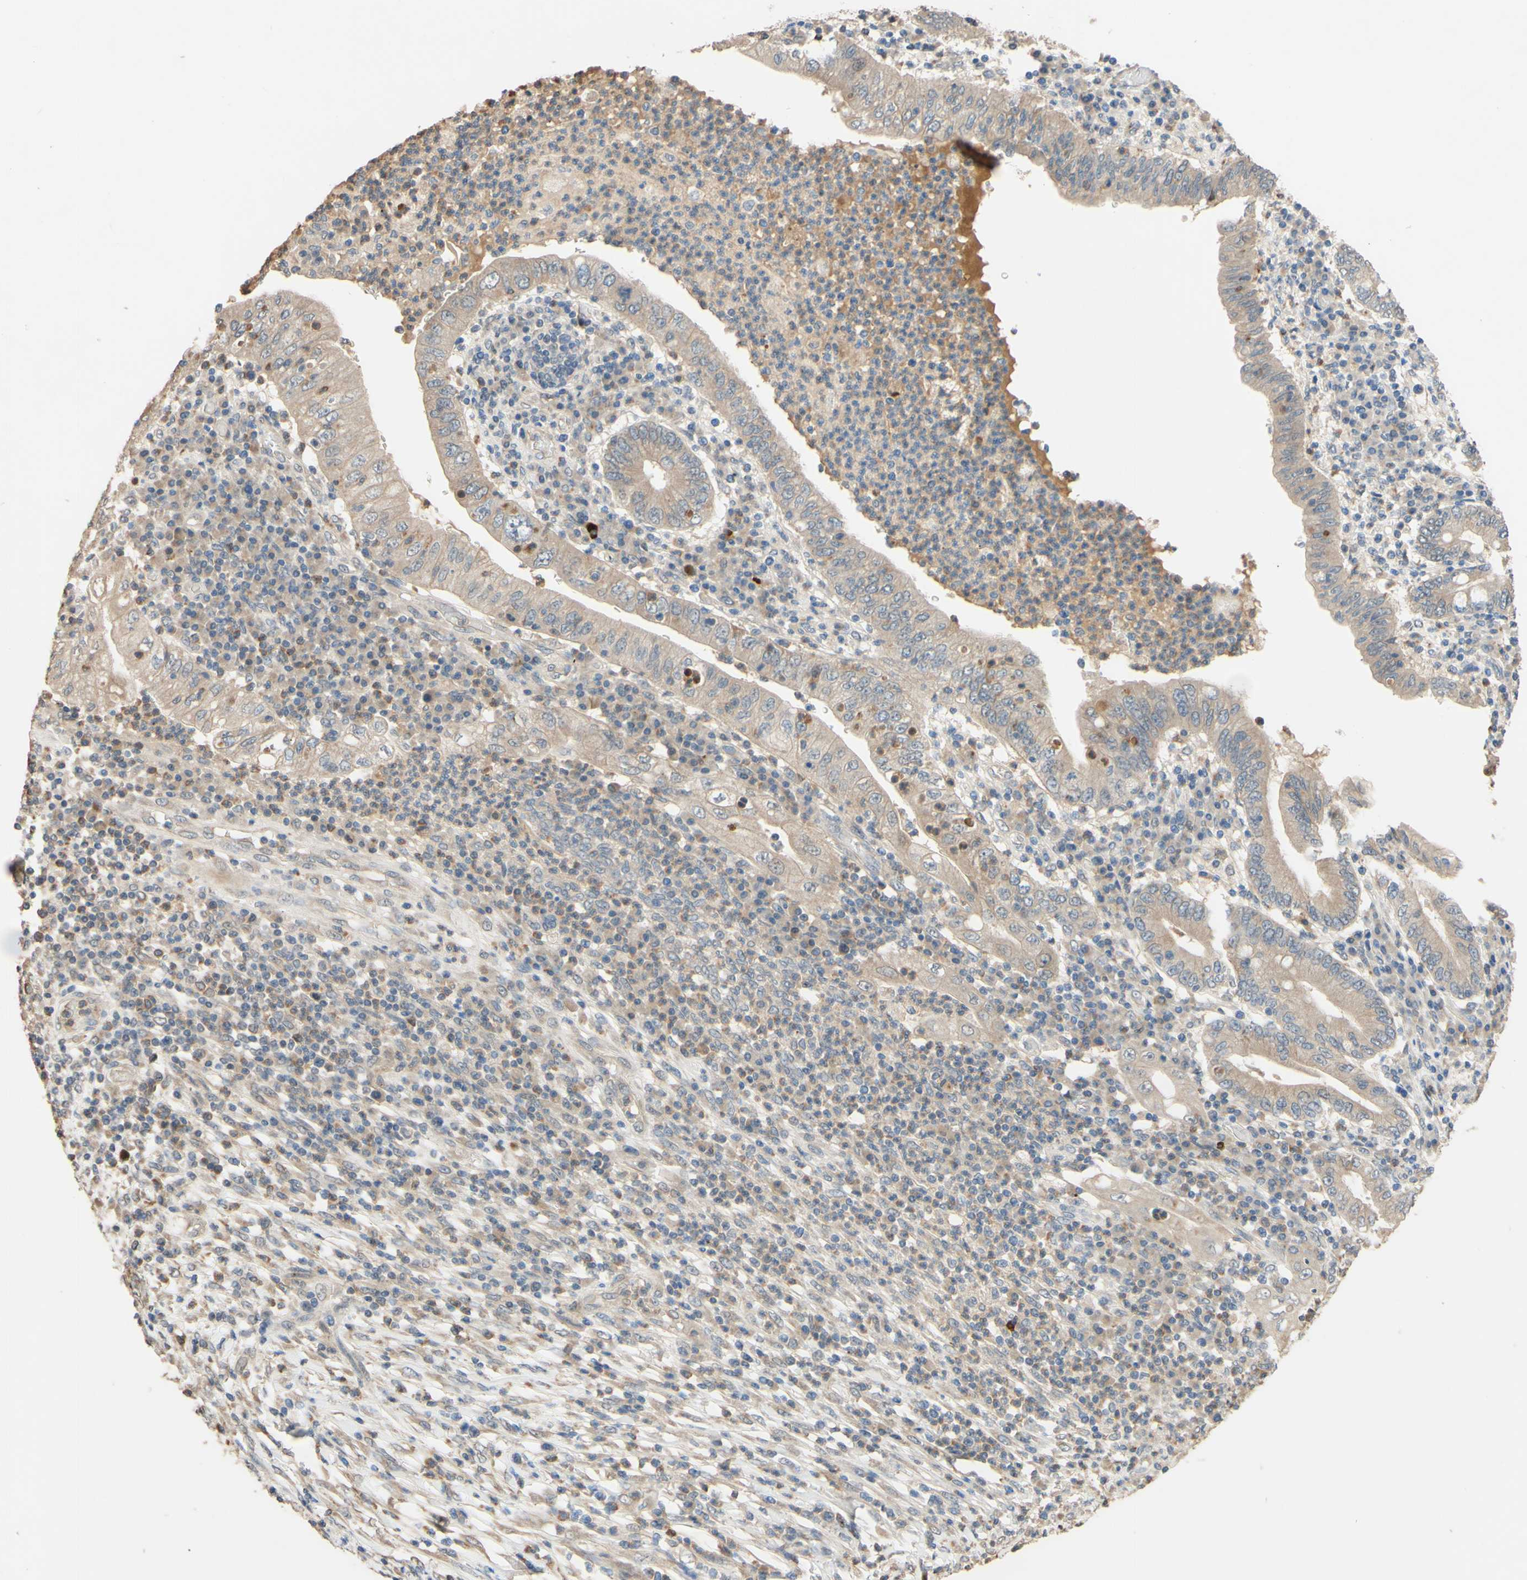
{"staining": {"intensity": "weak", "quantity": ">75%", "location": "cytoplasmic/membranous"}, "tissue": "stomach cancer", "cell_type": "Tumor cells", "image_type": "cancer", "snomed": [{"axis": "morphology", "description": "Normal tissue, NOS"}, {"axis": "morphology", "description": "Adenocarcinoma, NOS"}, {"axis": "topography", "description": "Esophagus"}, {"axis": "topography", "description": "Stomach, upper"}, {"axis": "topography", "description": "Peripheral nerve tissue"}], "caption": "Stomach adenocarcinoma stained for a protein demonstrates weak cytoplasmic/membranous positivity in tumor cells. (Brightfield microscopy of DAB IHC at high magnification).", "gene": "SMIM19", "patient": {"sex": "male", "age": 62}}